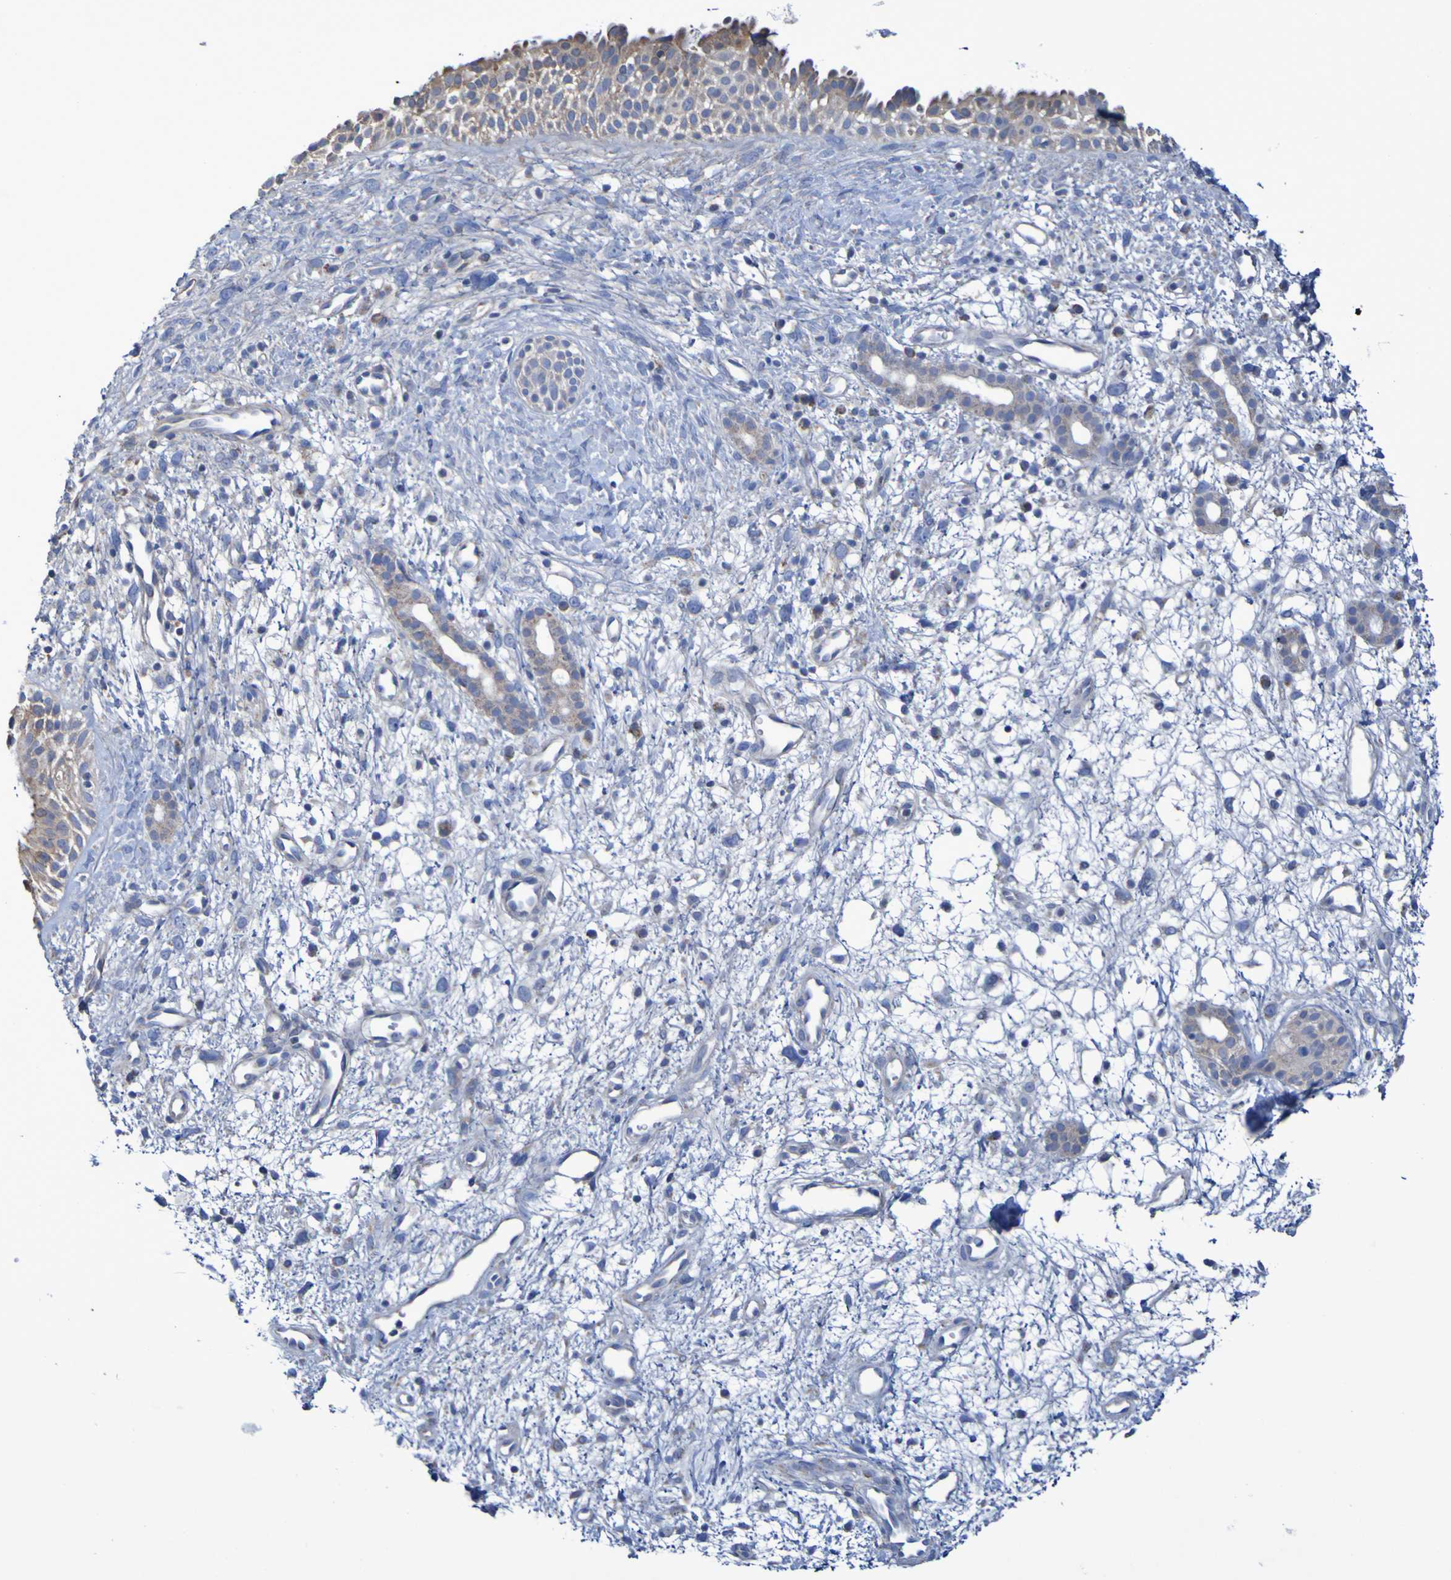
{"staining": {"intensity": "moderate", "quantity": ">75%", "location": "cytoplasmic/membranous"}, "tissue": "nasopharynx", "cell_type": "Respiratory epithelial cells", "image_type": "normal", "snomed": [{"axis": "morphology", "description": "Normal tissue, NOS"}, {"axis": "topography", "description": "Nasopharynx"}], "caption": "A photomicrograph of nasopharynx stained for a protein demonstrates moderate cytoplasmic/membranous brown staining in respiratory epithelial cells. (Stains: DAB in brown, nuclei in blue, Microscopy: brightfield microscopy at high magnification).", "gene": "CNTN2", "patient": {"sex": "male", "age": 22}}